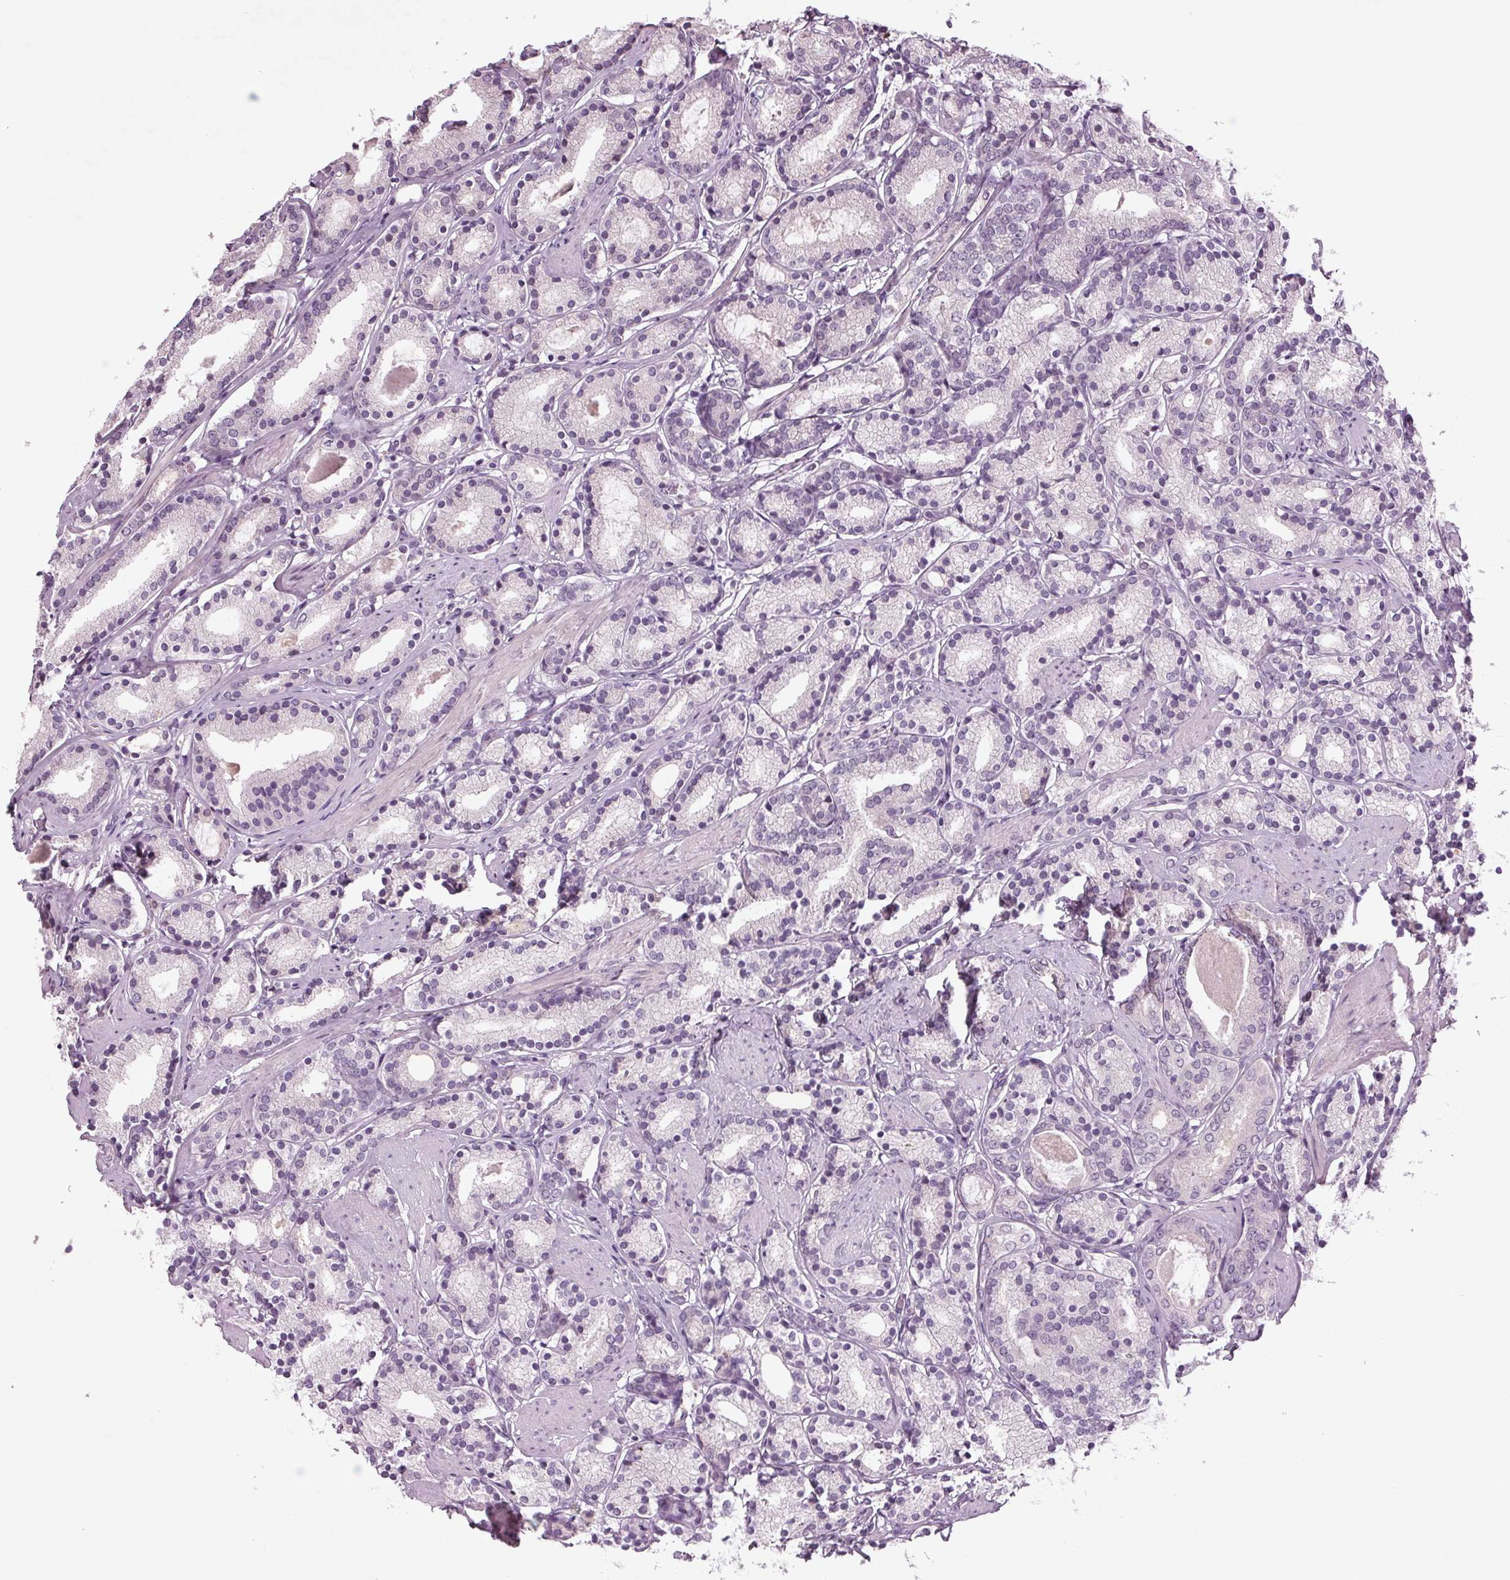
{"staining": {"intensity": "negative", "quantity": "none", "location": "none"}, "tissue": "prostate cancer", "cell_type": "Tumor cells", "image_type": "cancer", "snomed": [{"axis": "morphology", "description": "Adenocarcinoma, High grade"}, {"axis": "topography", "description": "Prostate"}], "caption": "Protein analysis of prostate cancer displays no significant positivity in tumor cells. Brightfield microscopy of immunohistochemistry stained with DAB (3,3'-diaminobenzidine) (brown) and hematoxylin (blue), captured at high magnification.", "gene": "BHLHE22", "patient": {"sex": "male", "age": 63}}